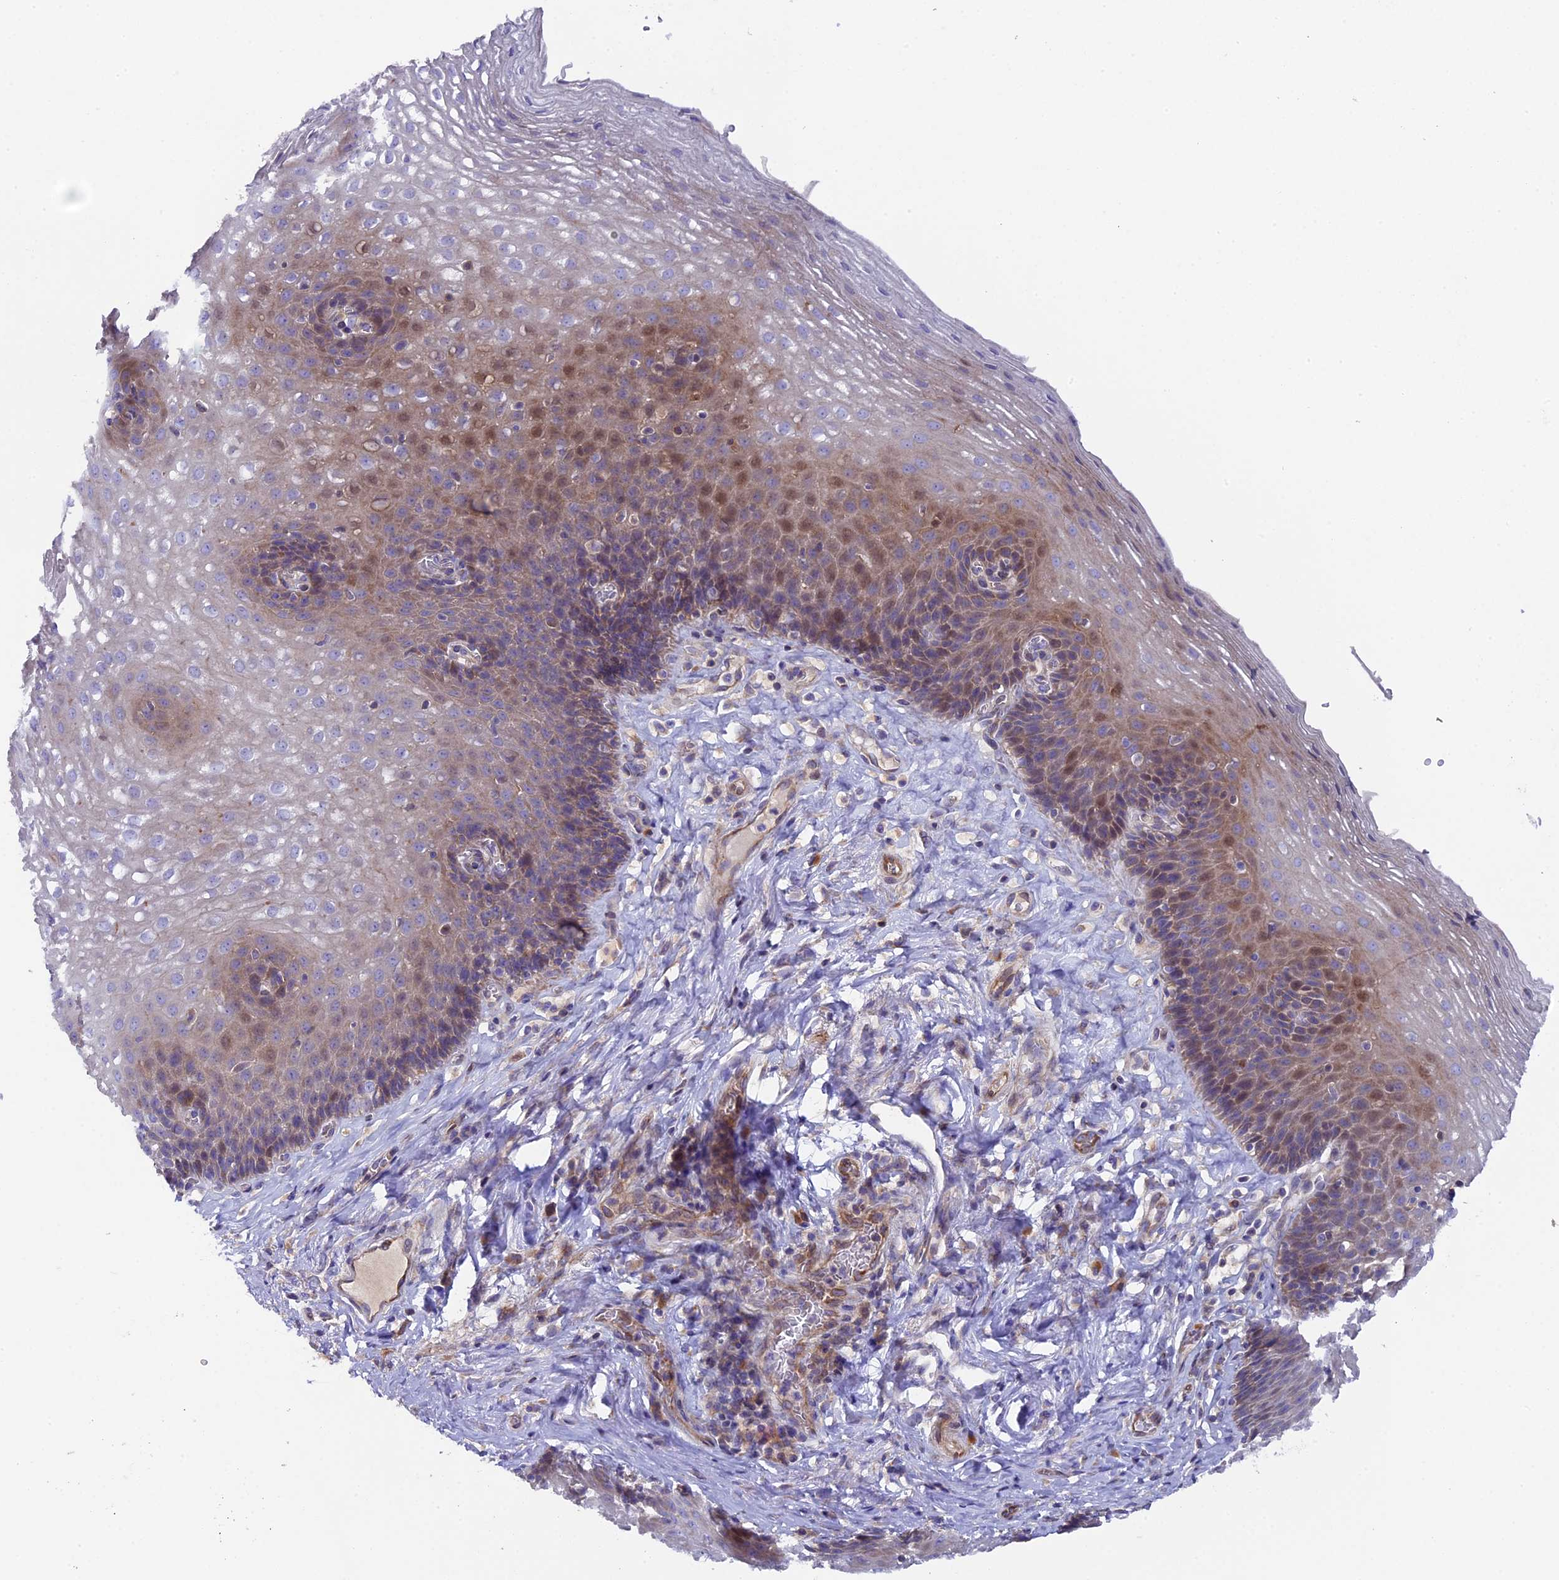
{"staining": {"intensity": "moderate", "quantity": "<25%", "location": "cytoplasmic/membranous,nuclear"}, "tissue": "esophagus", "cell_type": "Squamous epithelial cells", "image_type": "normal", "snomed": [{"axis": "morphology", "description": "Normal tissue, NOS"}, {"axis": "topography", "description": "Esophagus"}], "caption": "Benign esophagus exhibits moderate cytoplasmic/membranous,nuclear expression in about <25% of squamous epithelial cells, visualized by immunohistochemistry. The staining is performed using DAB brown chromogen to label protein expression. The nuclei are counter-stained blue using hematoxylin.", "gene": "PIGU", "patient": {"sex": "female", "age": 66}}